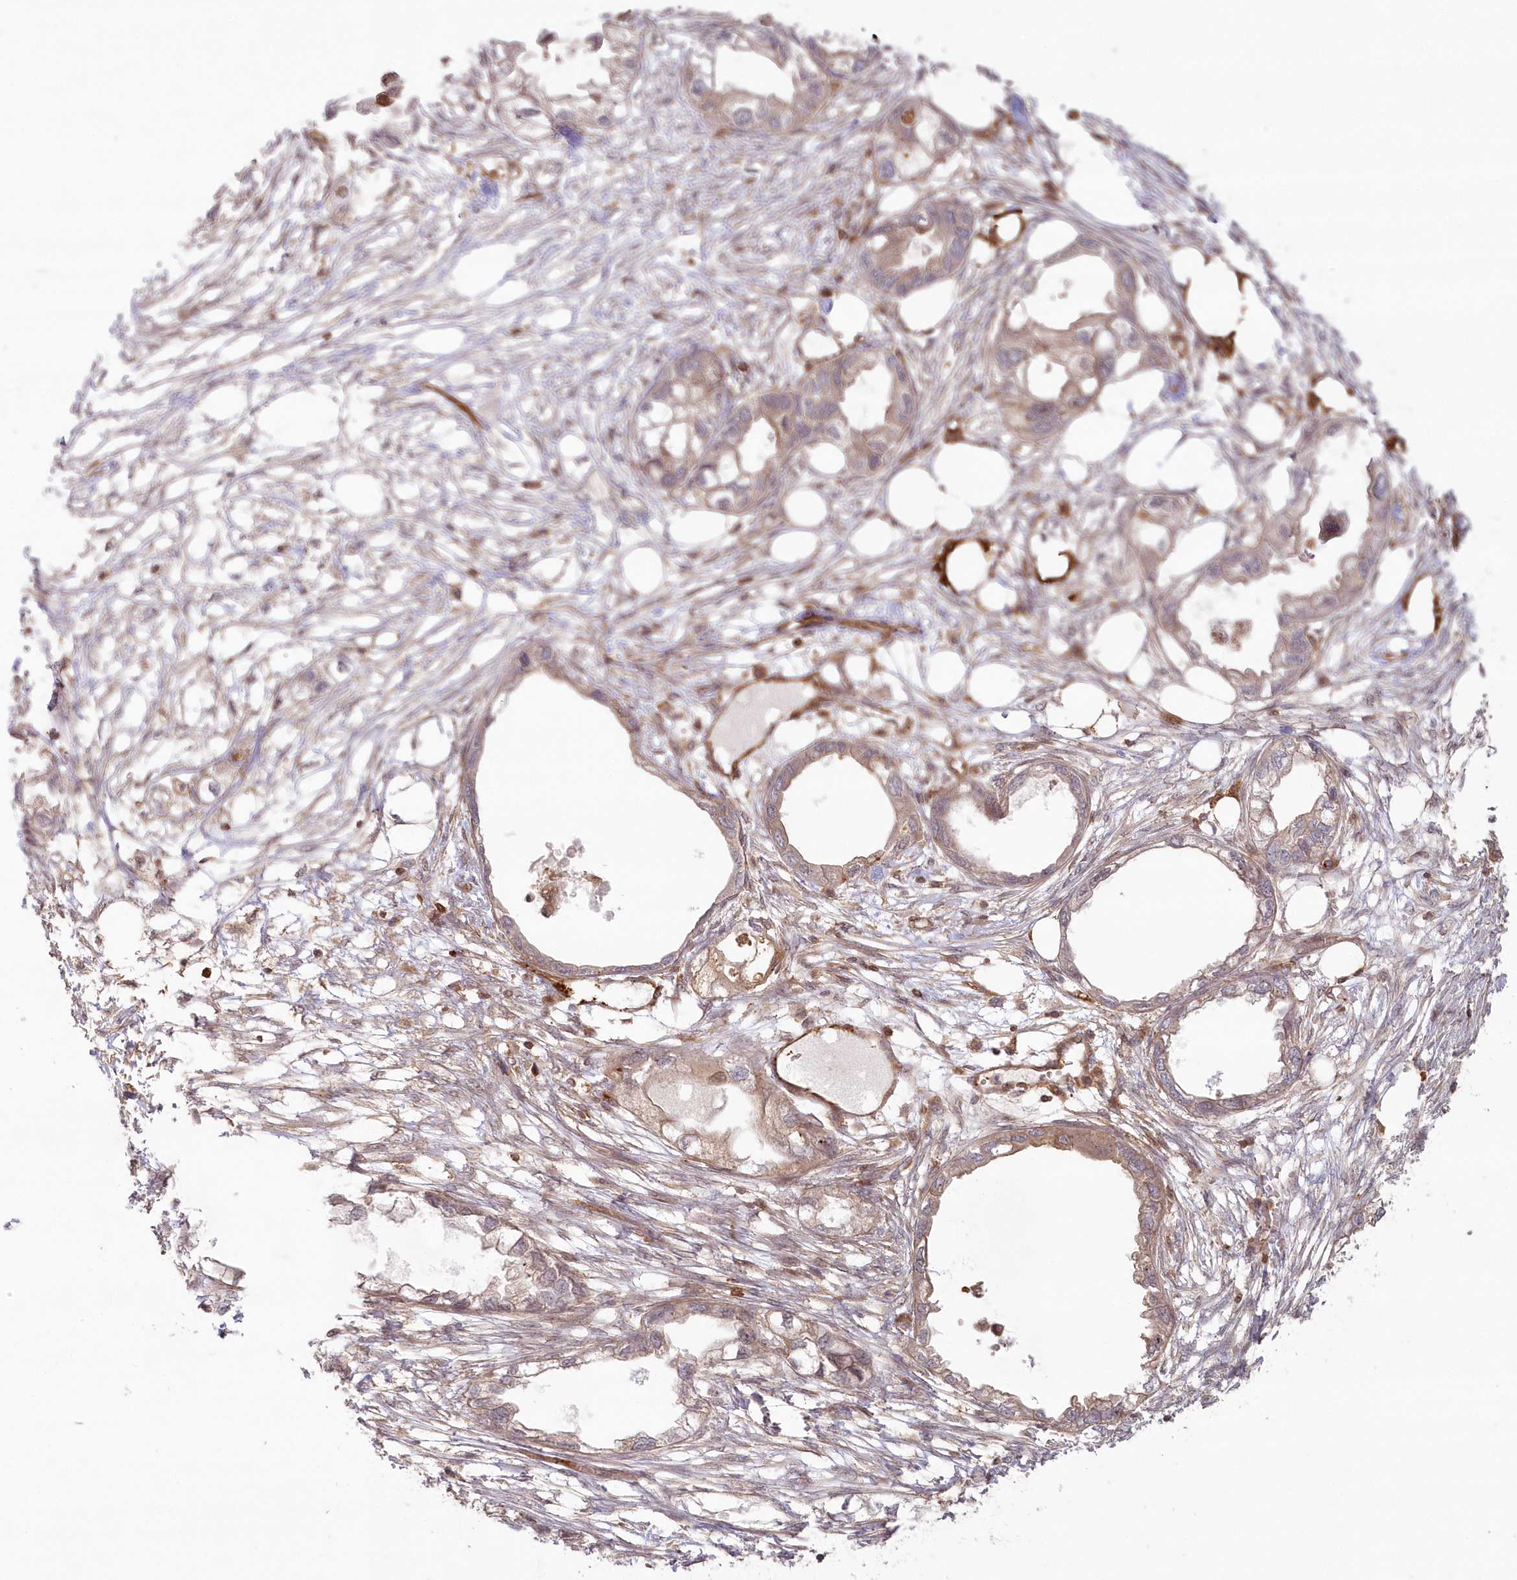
{"staining": {"intensity": "moderate", "quantity": "25%-75%", "location": "cytoplasmic/membranous"}, "tissue": "endometrial cancer", "cell_type": "Tumor cells", "image_type": "cancer", "snomed": [{"axis": "morphology", "description": "Adenocarcinoma, NOS"}, {"axis": "morphology", "description": "Adenocarcinoma, metastatic, NOS"}, {"axis": "topography", "description": "Adipose tissue"}, {"axis": "topography", "description": "Endometrium"}], "caption": "The micrograph reveals a brown stain indicating the presence of a protein in the cytoplasmic/membranous of tumor cells in metastatic adenocarcinoma (endometrial).", "gene": "RGCC", "patient": {"sex": "female", "age": 67}}